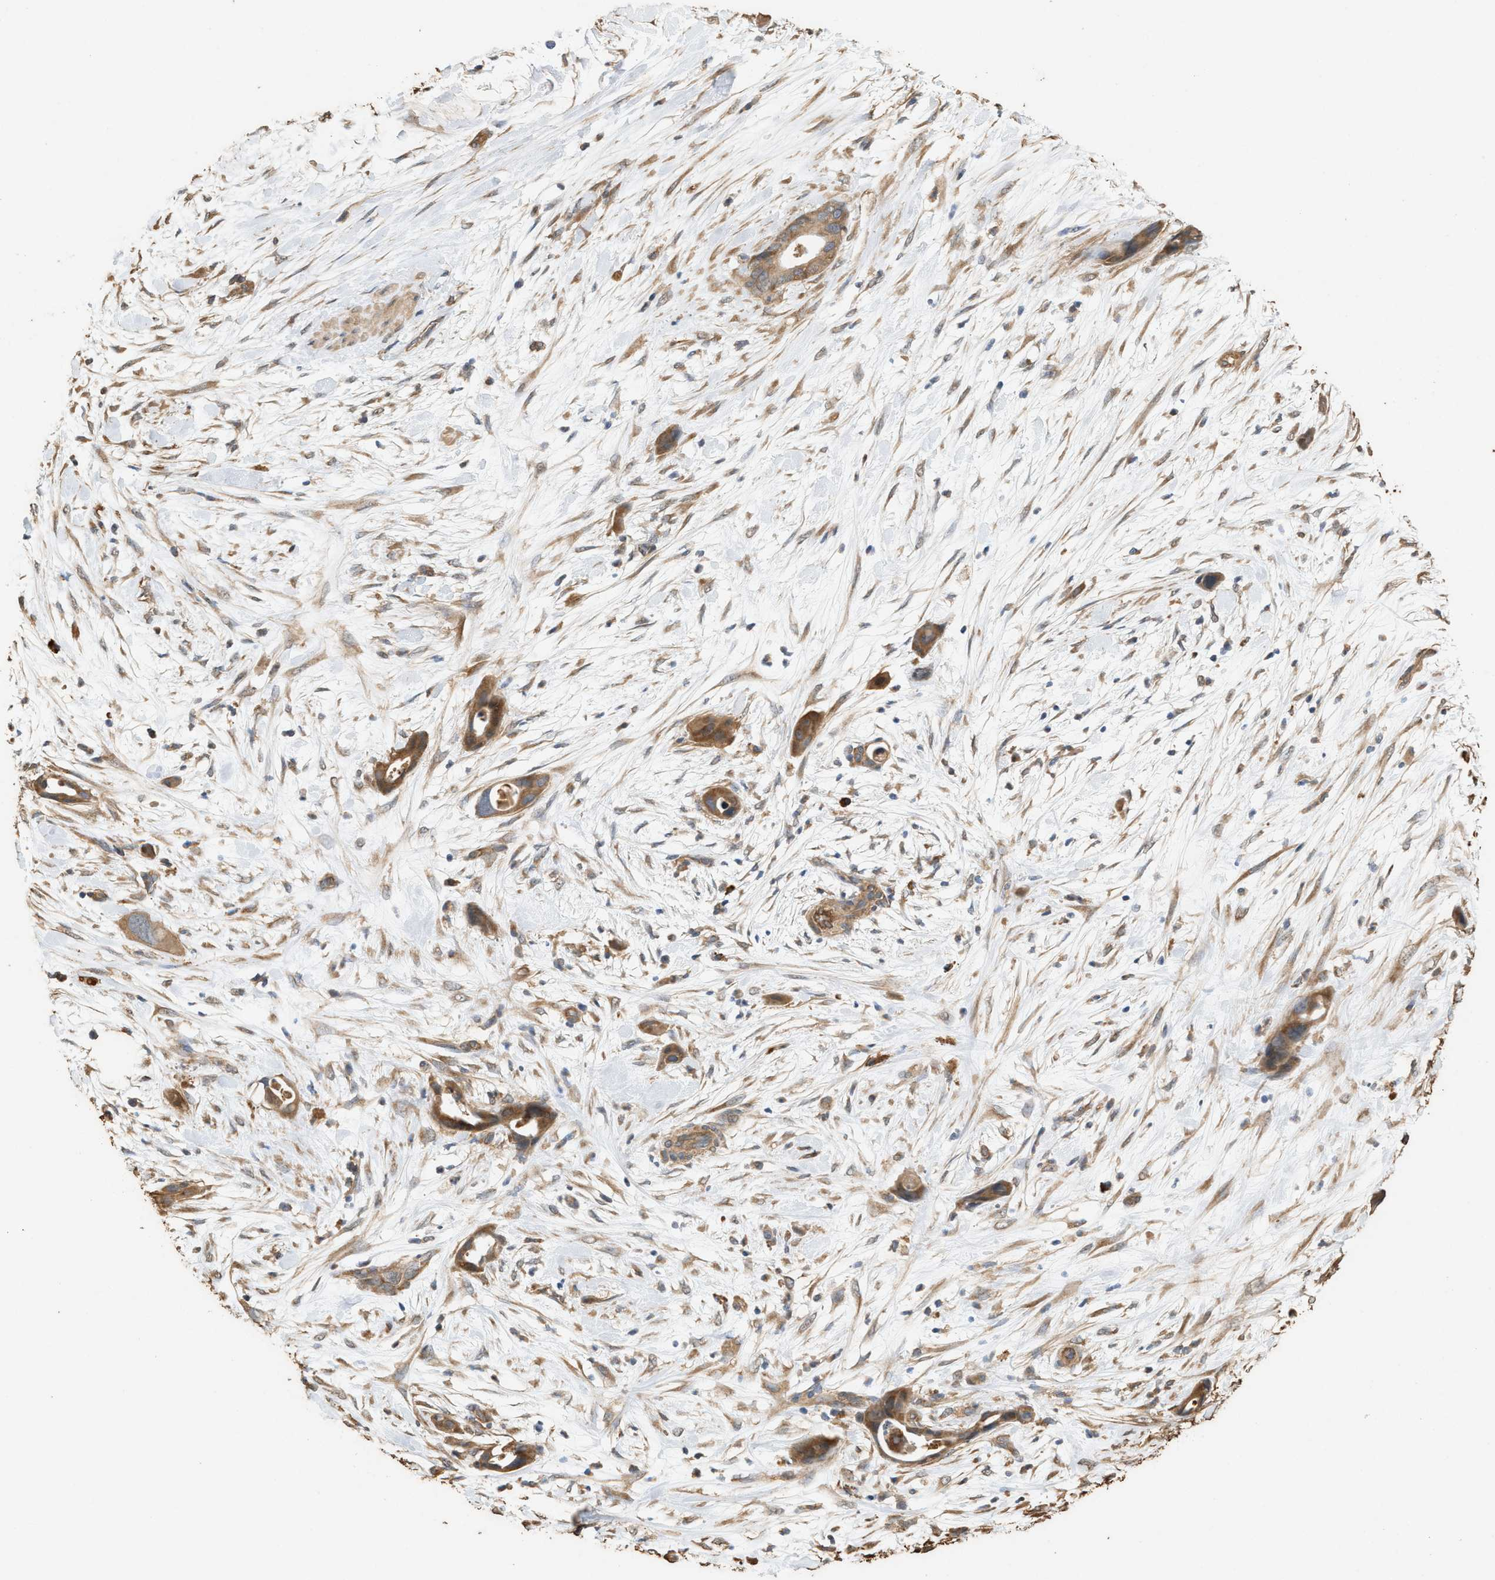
{"staining": {"intensity": "moderate", "quantity": ">75%", "location": "cytoplasmic/membranous"}, "tissue": "pancreatic cancer", "cell_type": "Tumor cells", "image_type": "cancer", "snomed": [{"axis": "morphology", "description": "Adenocarcinoma, NOS"}, {"axis": "topography", "description": "Pancreas"}], "caption": "A medium amount of moderate cytoplasmic/membranous positivity is present in about >75% of tumor cells in pancreatic cancer tissue.", "gene": "DCAF7", "patient": {"sex": "male", "age": 59}}